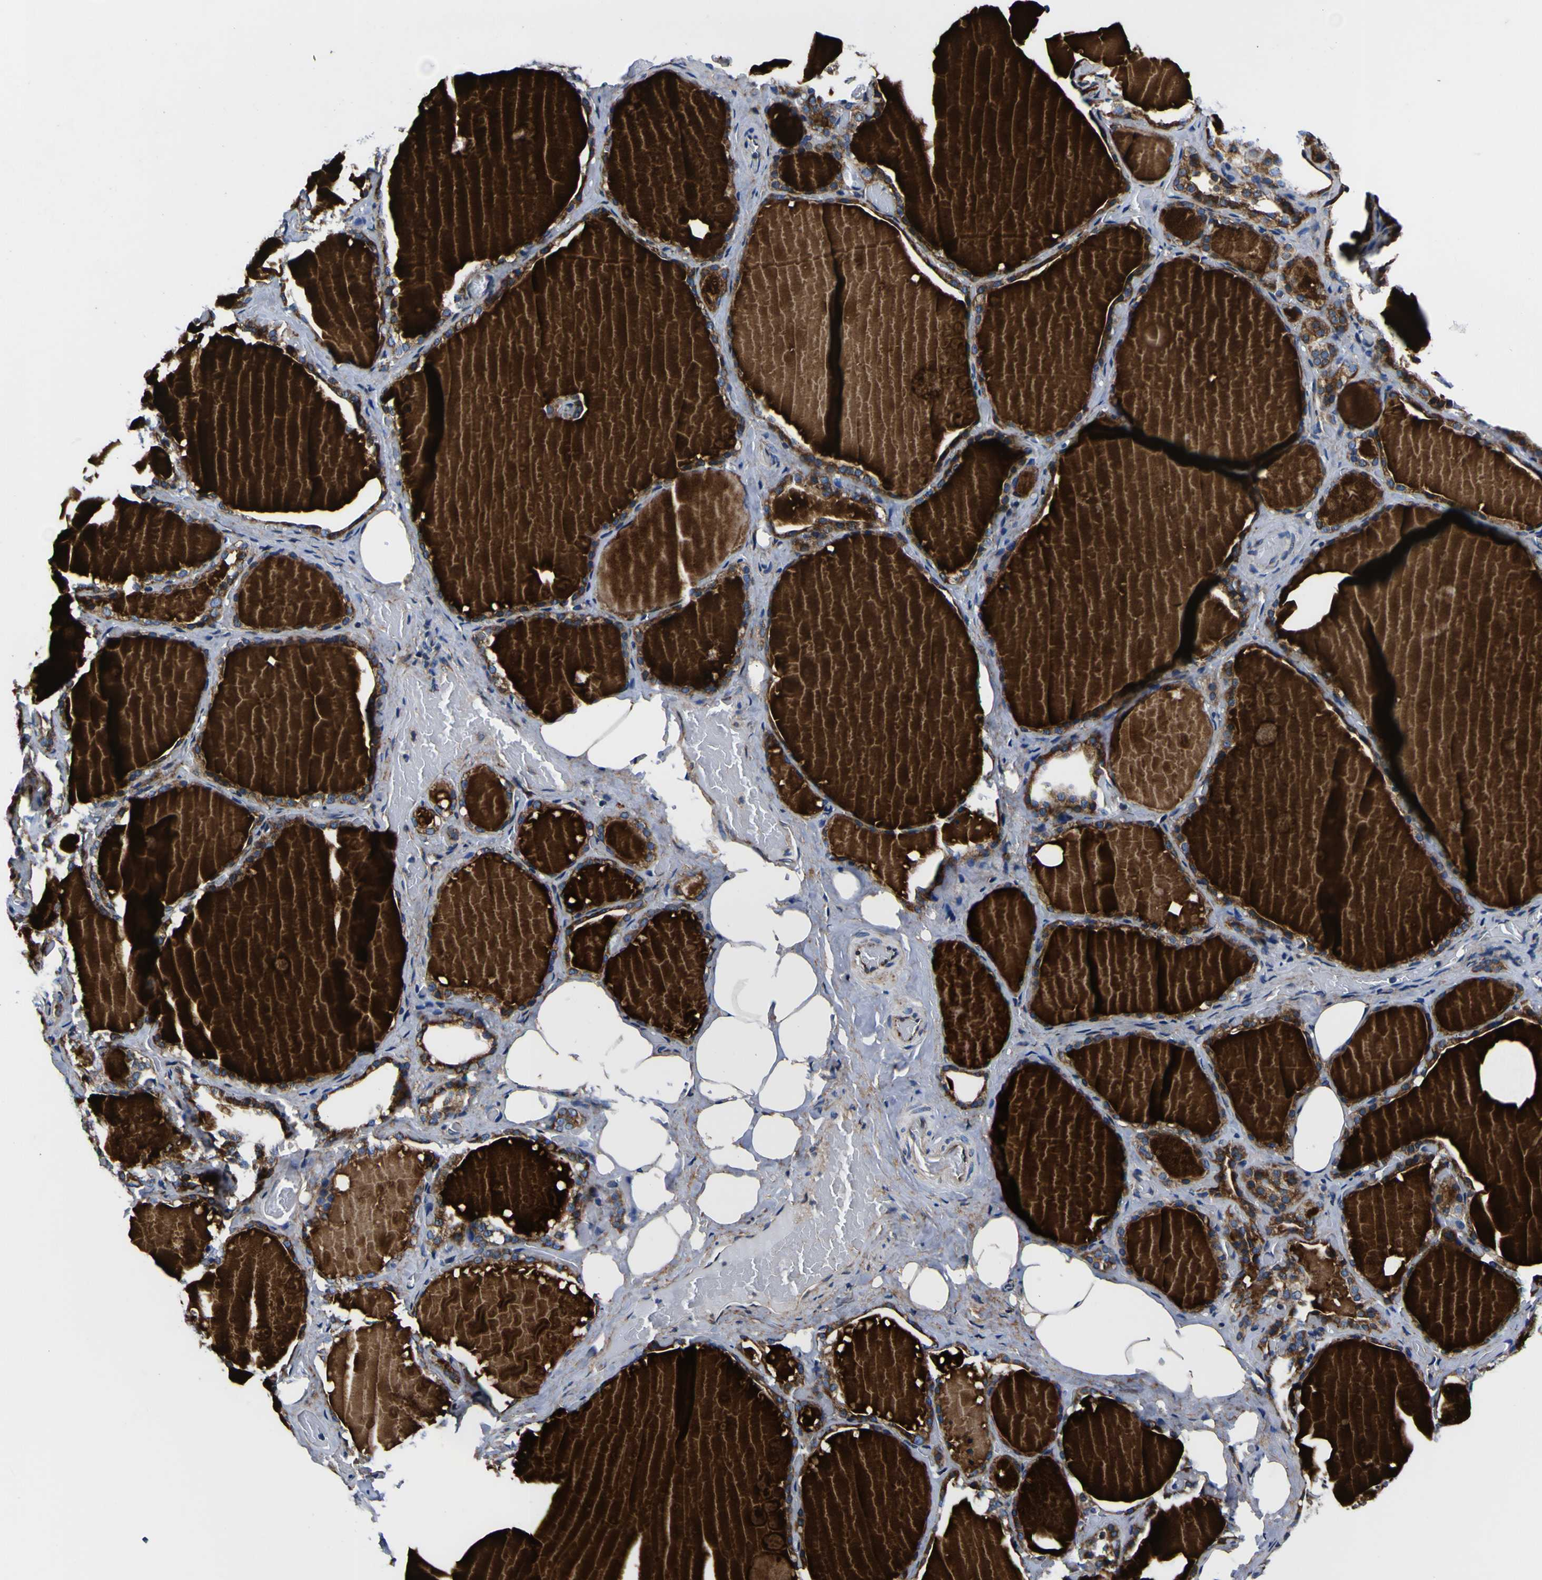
{"staining": {"intensity": "moderate", "quantity": ">75%", "location": "cytoplasmic/membranous"}, "tissue": "thyroid gland", "cell_type": "Glandular cells", "image_type": "normal", "snomed": [{"axis": "morphology", "description": "Normal tissue, NOS"}, {"axis": "topography", "description": "Thyroid gland"}], "caption": "IHC image of normal human thyroid gland stained for a protein (brown), which reveals medium levels of moderate cytoplasmic/membranous expression in approximately >75% of glandular cells.", "gene": "SCD", "patient": {"sex": "male", "age": 61}}